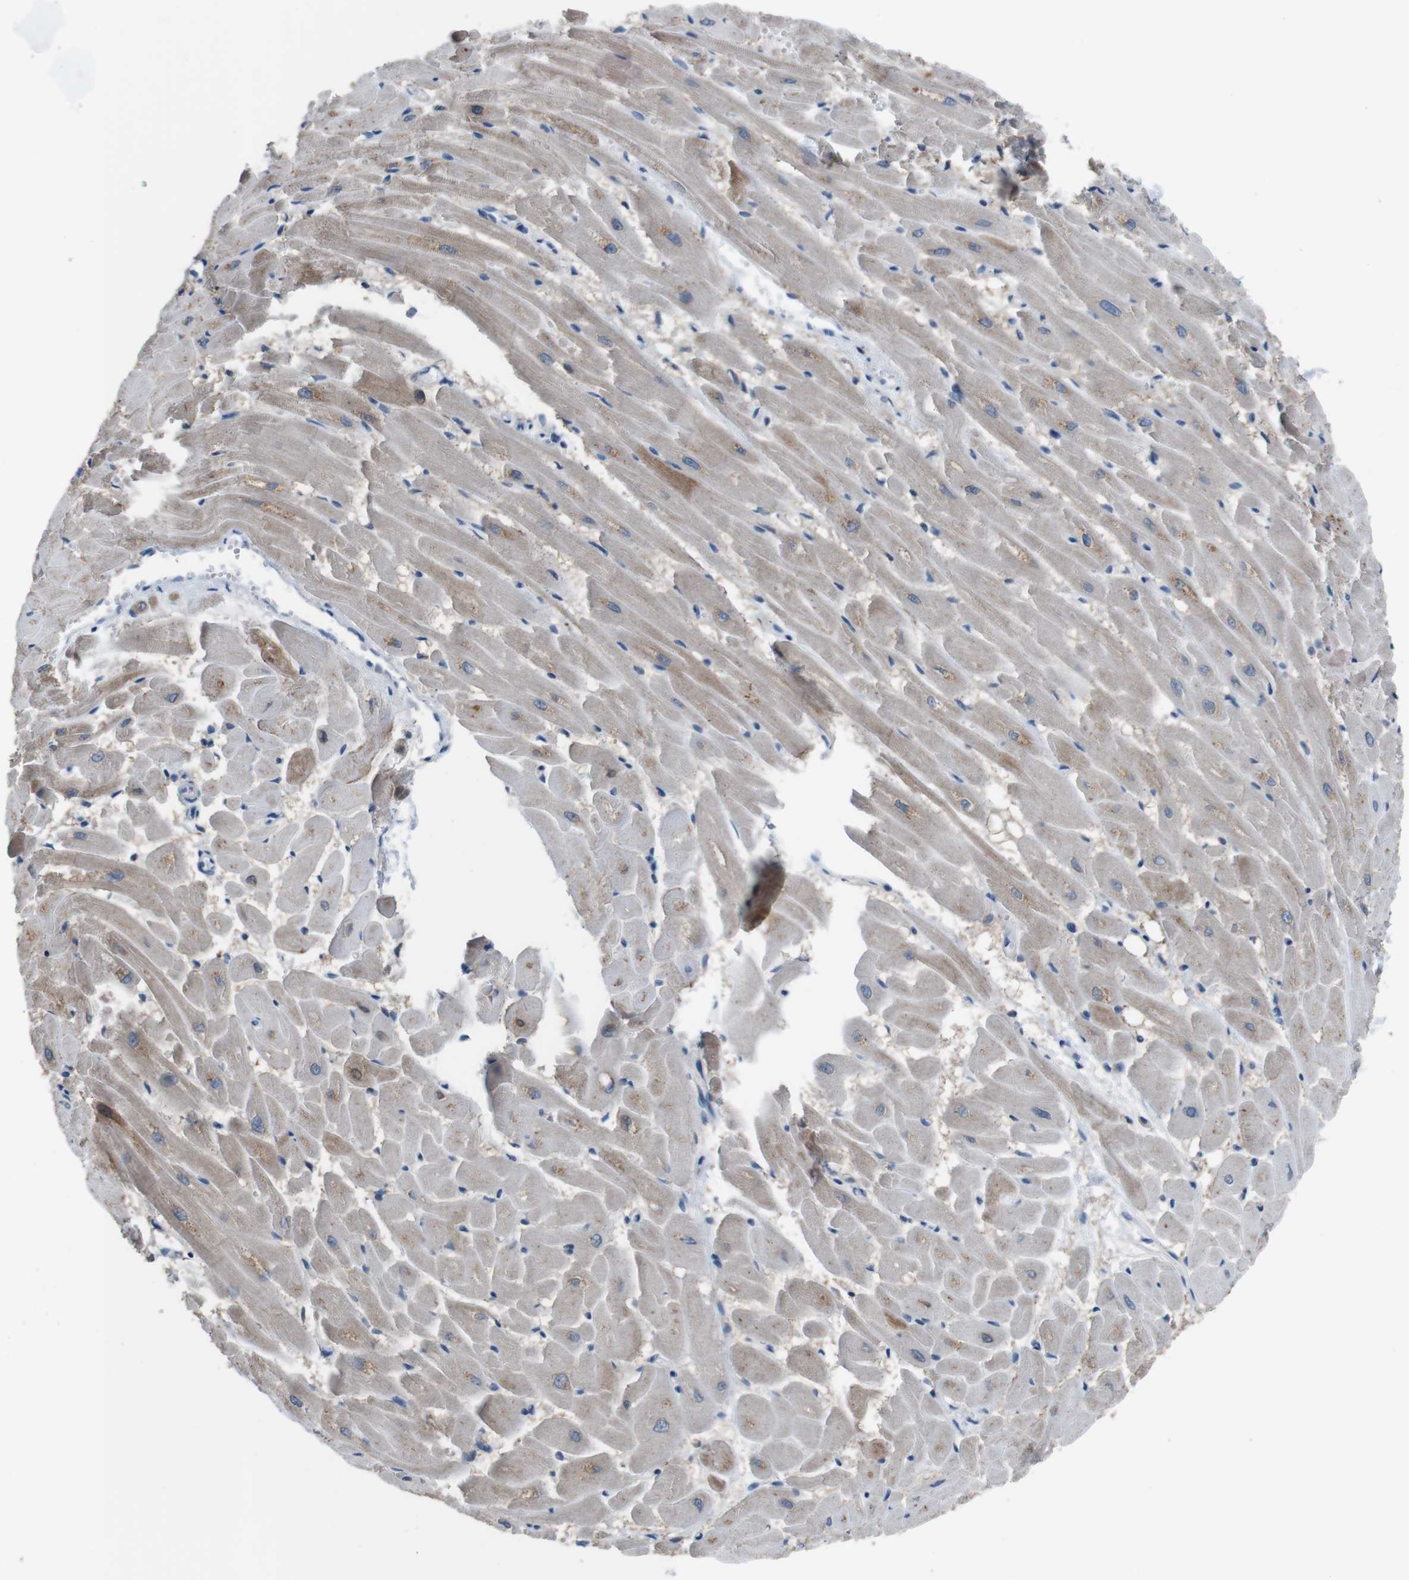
{"staining": {"intensity": "weak", "quantity": "25%-75%", "location": "cytoplasmic/membranous"}, "tissue": "heart muscle", "cell_type": "Cardiomyocytes", "image_type": "normal", "snomed": [{"axis": "morphology", "description": "Normal tissue, NOS"}, {"axis": "topography", "description": "Heart"}], "caption": "Human heart muscle stained for a protein (brown) displays weak cytoplasmic/membranous positive staining in about 25%-75% of cardiomyocytes.", "gene": "CDH22", "patient": {"sex": "female", "age": 19}}